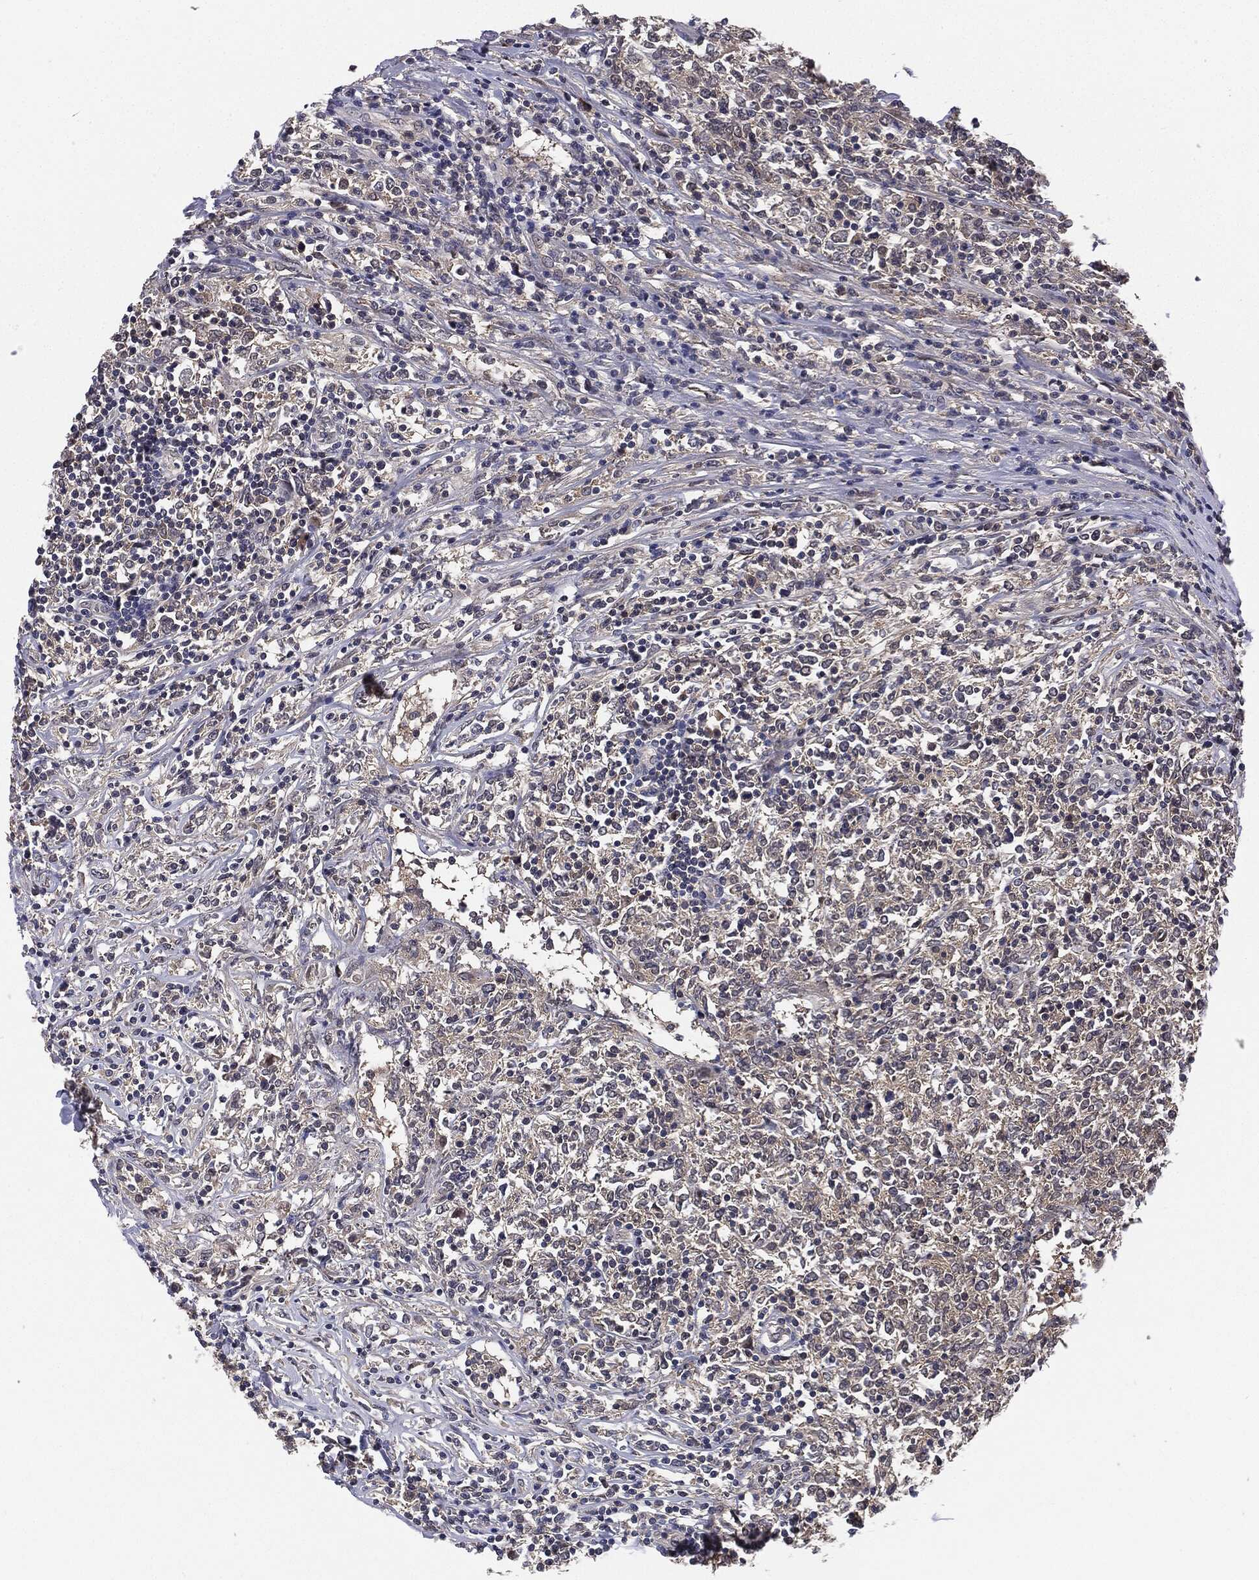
{"staining": {"intensity": "negative", "quantity": "none", "location": "none"}, "tissue": "lymphoma", "cell_type": "Tumor cells", "image_type": "cancer", "snomed": [{"axis": "morphology", "description": "Malignant lymphoma, non-Hodgkin's type, High grade"}, {"axis": "topography", "description": "Lymph node"}], "caption": "IHC image of neoplastic tissue: lymphoma stained with DAB shows no significant protein expression in tumor cells.", "gene": "KRT7", "patient": {"sex": "female", "age": 84}}